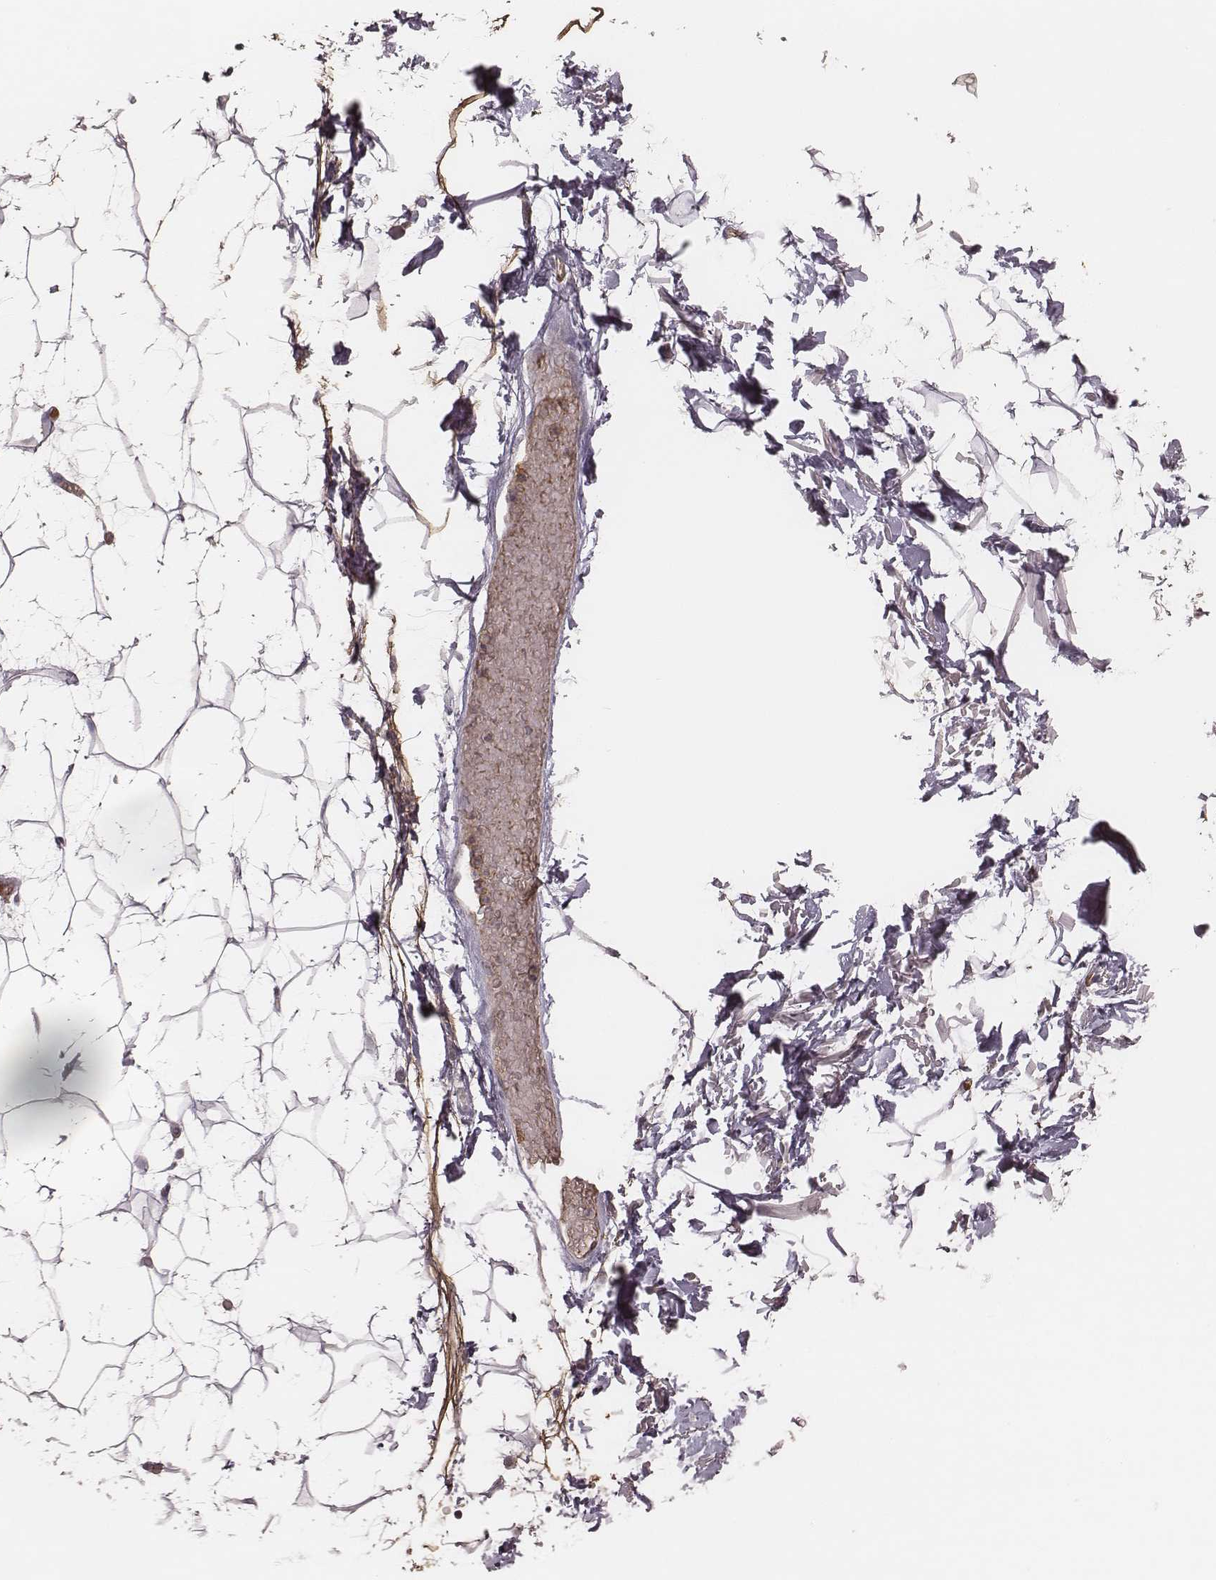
{"staining": {"intensity": "negative", "quantity": "none", "location": "none"}, "tissue": "adipose tissue", "cell_type": "Adipocytes", "image_type": "normal", "snomed": [{"axis": "morphology", "description": "Normal tissue, NOS"}, {"axis": "topography", "description": "Anal"}, {"axis": "topography", "description": "Peripheral nerve tissue"}], "caption": "The immunohistochemistry (IHC) photomicrograph has no significant expression in adipocytes of adipose tissue. (Stains: DAB IHC with hematoxylin counter stain, Microscopy: brightfield microscopy at high magnification).", "gene": "IL5", "patient": {"sex": "male", "age": 78}}